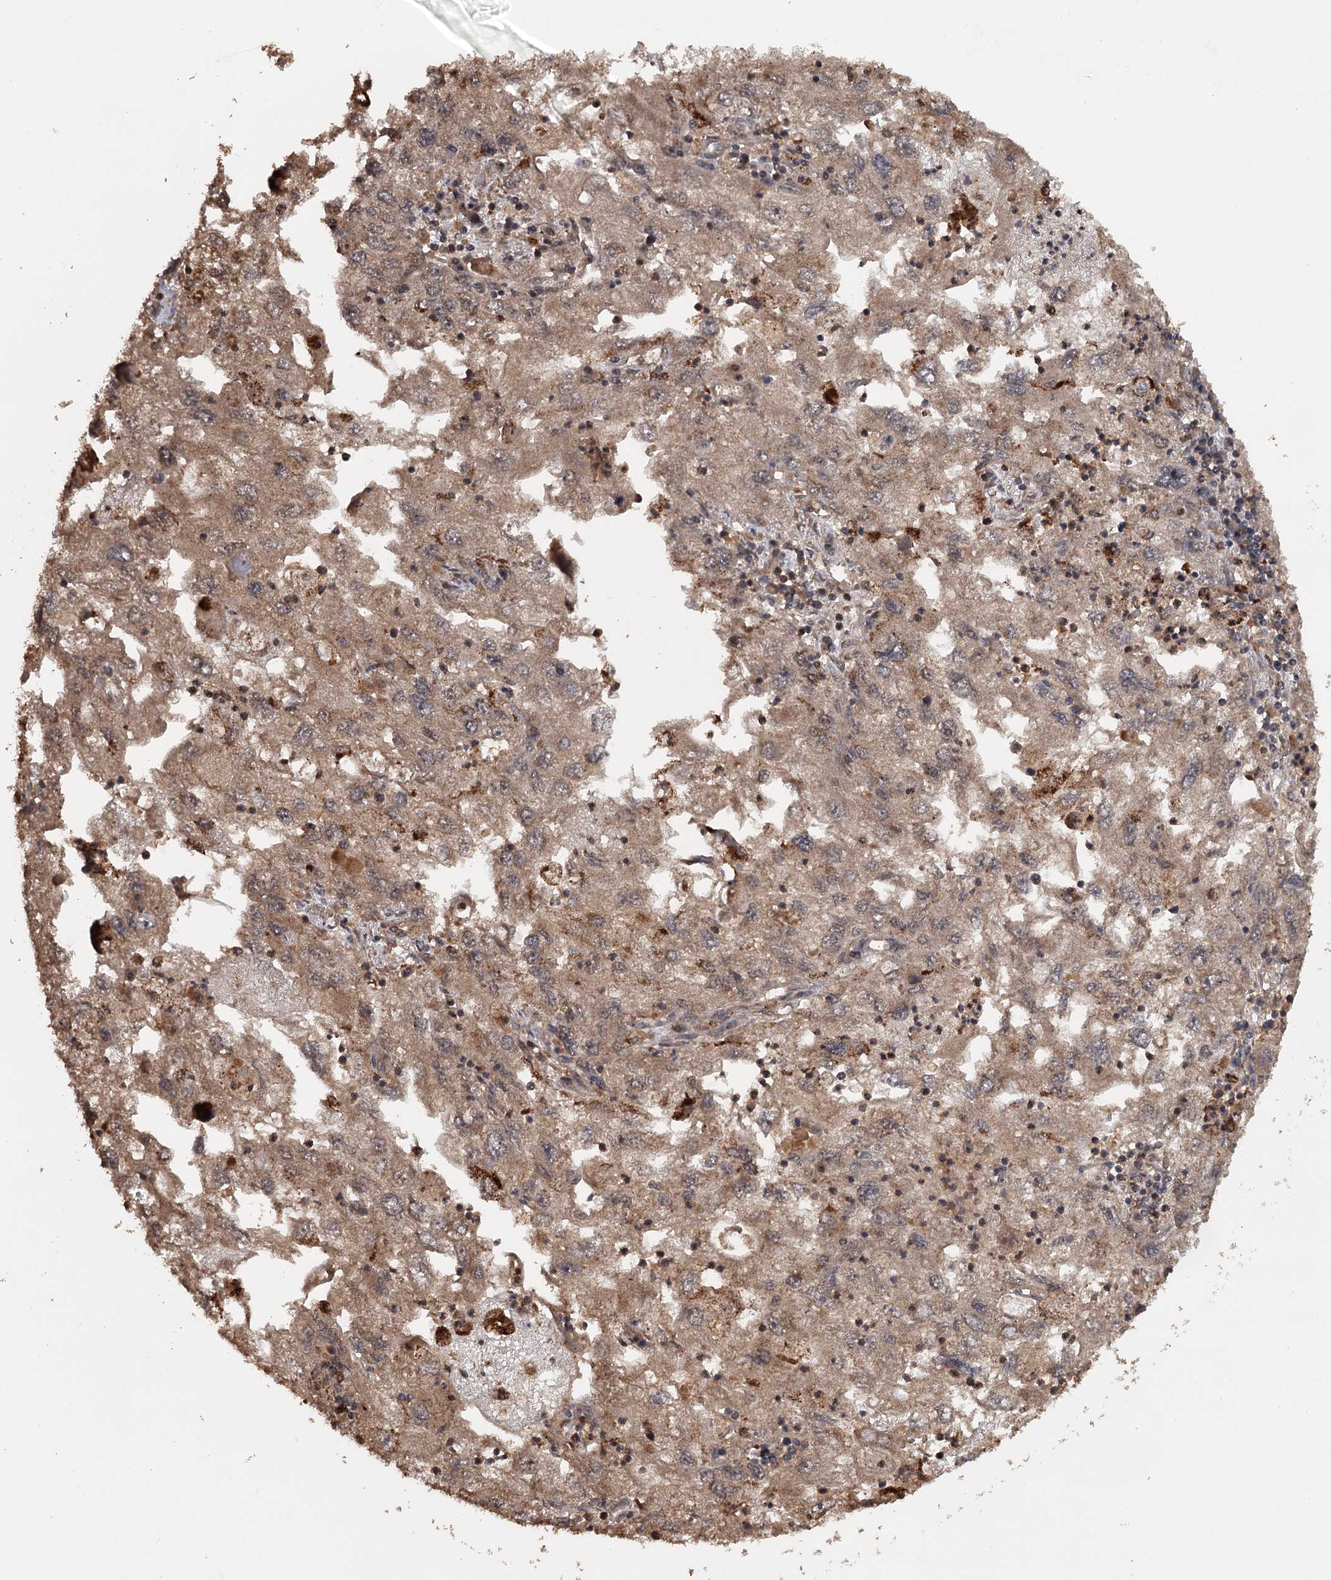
{"staining": {"intensity": "moderate", "quantity": ">75%", "location": "cytoplasmic/membranous"}, "tissue": "endometrial cancer", "cell_type": "Tumor cells", "image_type": "cancer", "snomed": [{"axis": "morphology", "description": "Adenocarcinoma, NOS"}, {"axis": "topography", "description": "Endometrium"}], "caption": "This photomicrograph reveals immunohistochemistry (IHC) staining of human endometrial cancer (adenocarcinoma), with medium moderate cytoplasmic/membranous expression in about >75% of tumor cells.", "gene": "FAXC", "patient": {"sex": "female", "age": 49}}